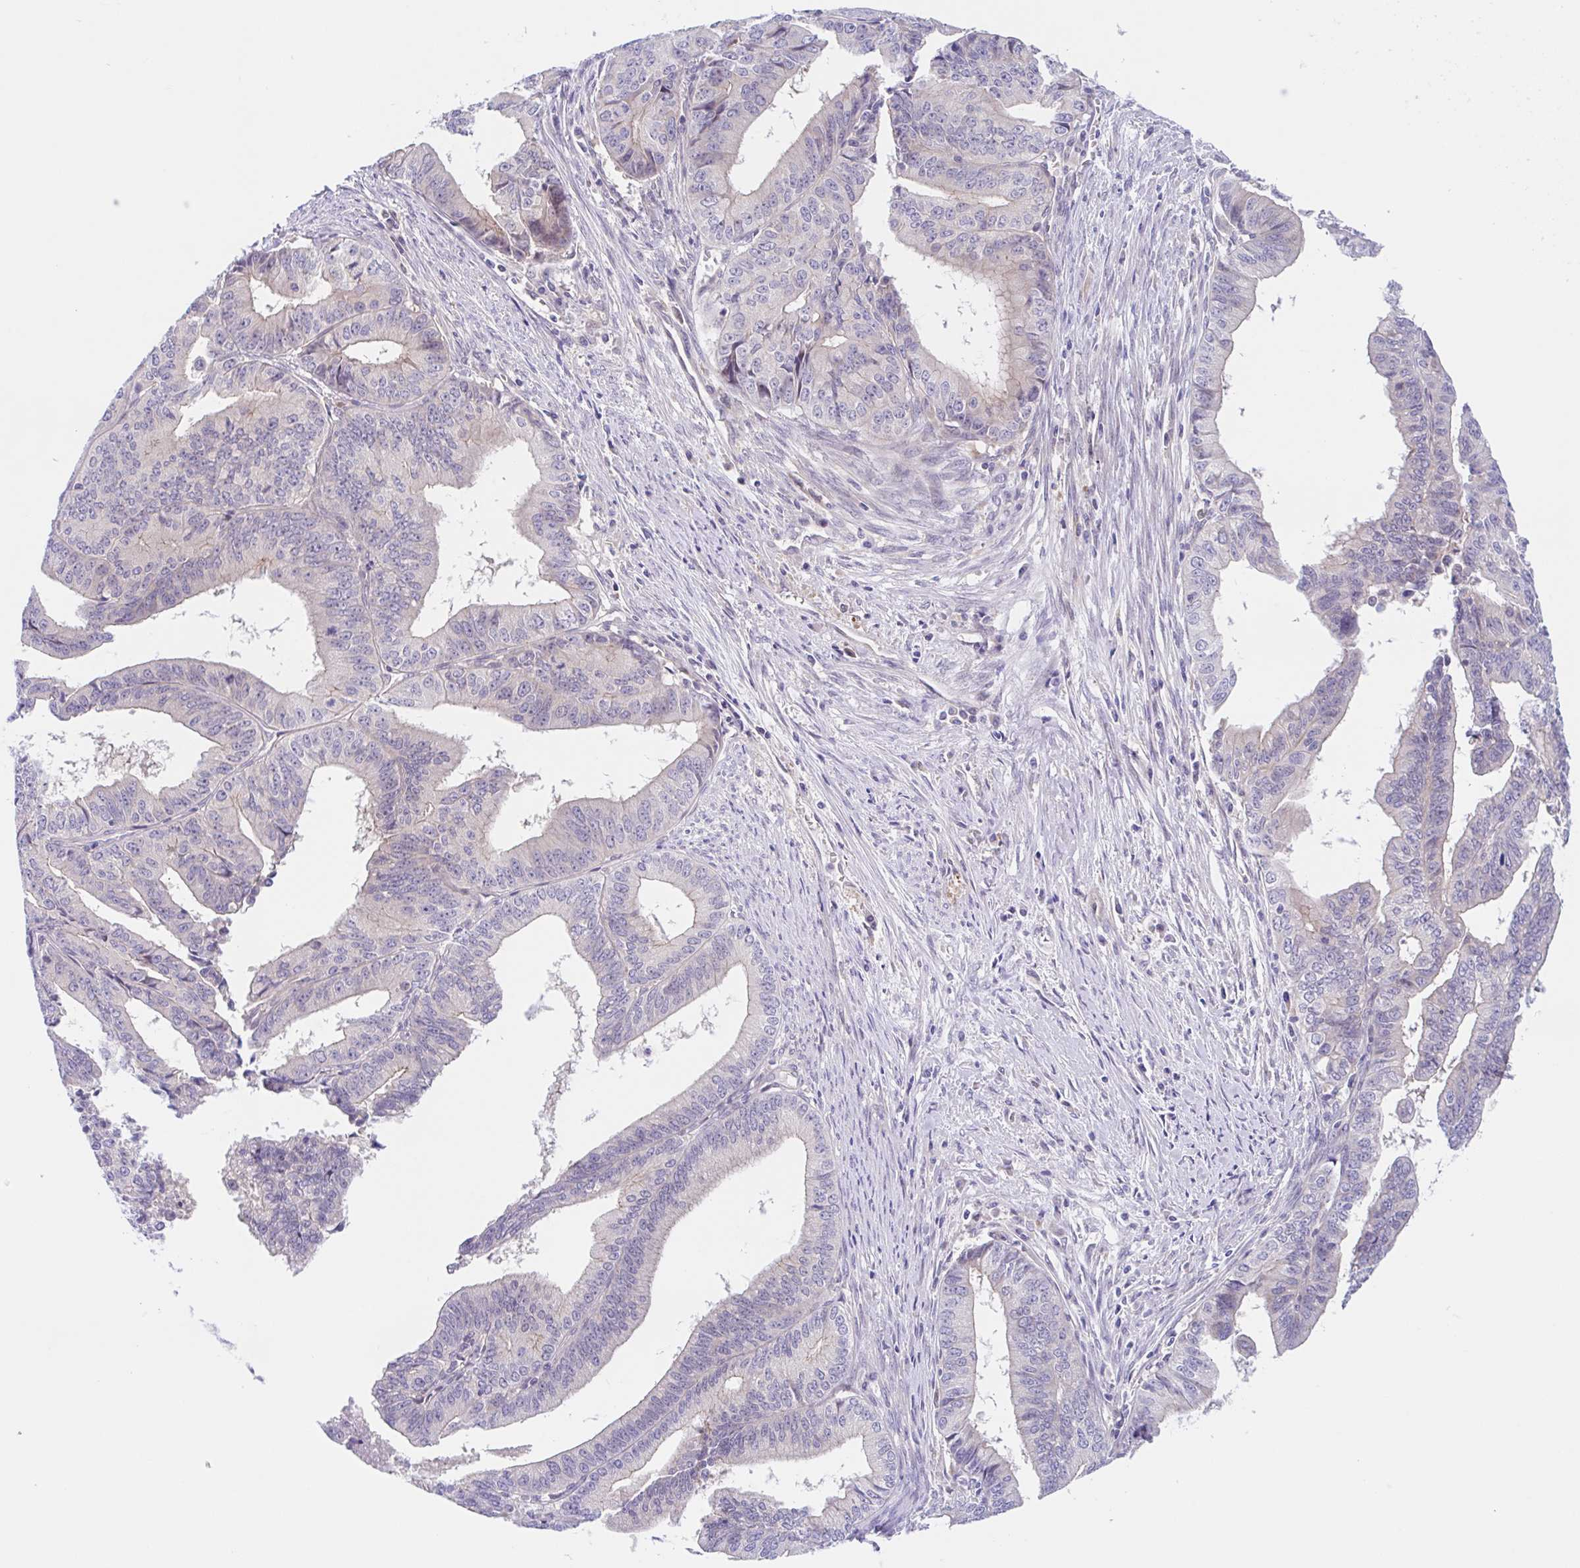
{"staining": {"intensity": "negative", "quantity": "none", "location": "none"}, "tissue": "endometrial cancer", "cell_type": "Tumor cells", "image_type": "cancer", "snomed": [{"axis": "morphology", "description": "Adenocarcinoma, NOS"}, {"axis": "topography", "description": "Endometrium"}], "caption": "High power microscopy photomicrograph of an IHC micrograph of endometrial cancer, revealing no significant staining in tumor cells. Brightfield microscopy of immunohistochemistry stained with DAB (brown) and hematoxylin (blue), captured at high magnification.", "gene": "TMEM86A", "patient": {"sex": "female", "age": 65}}